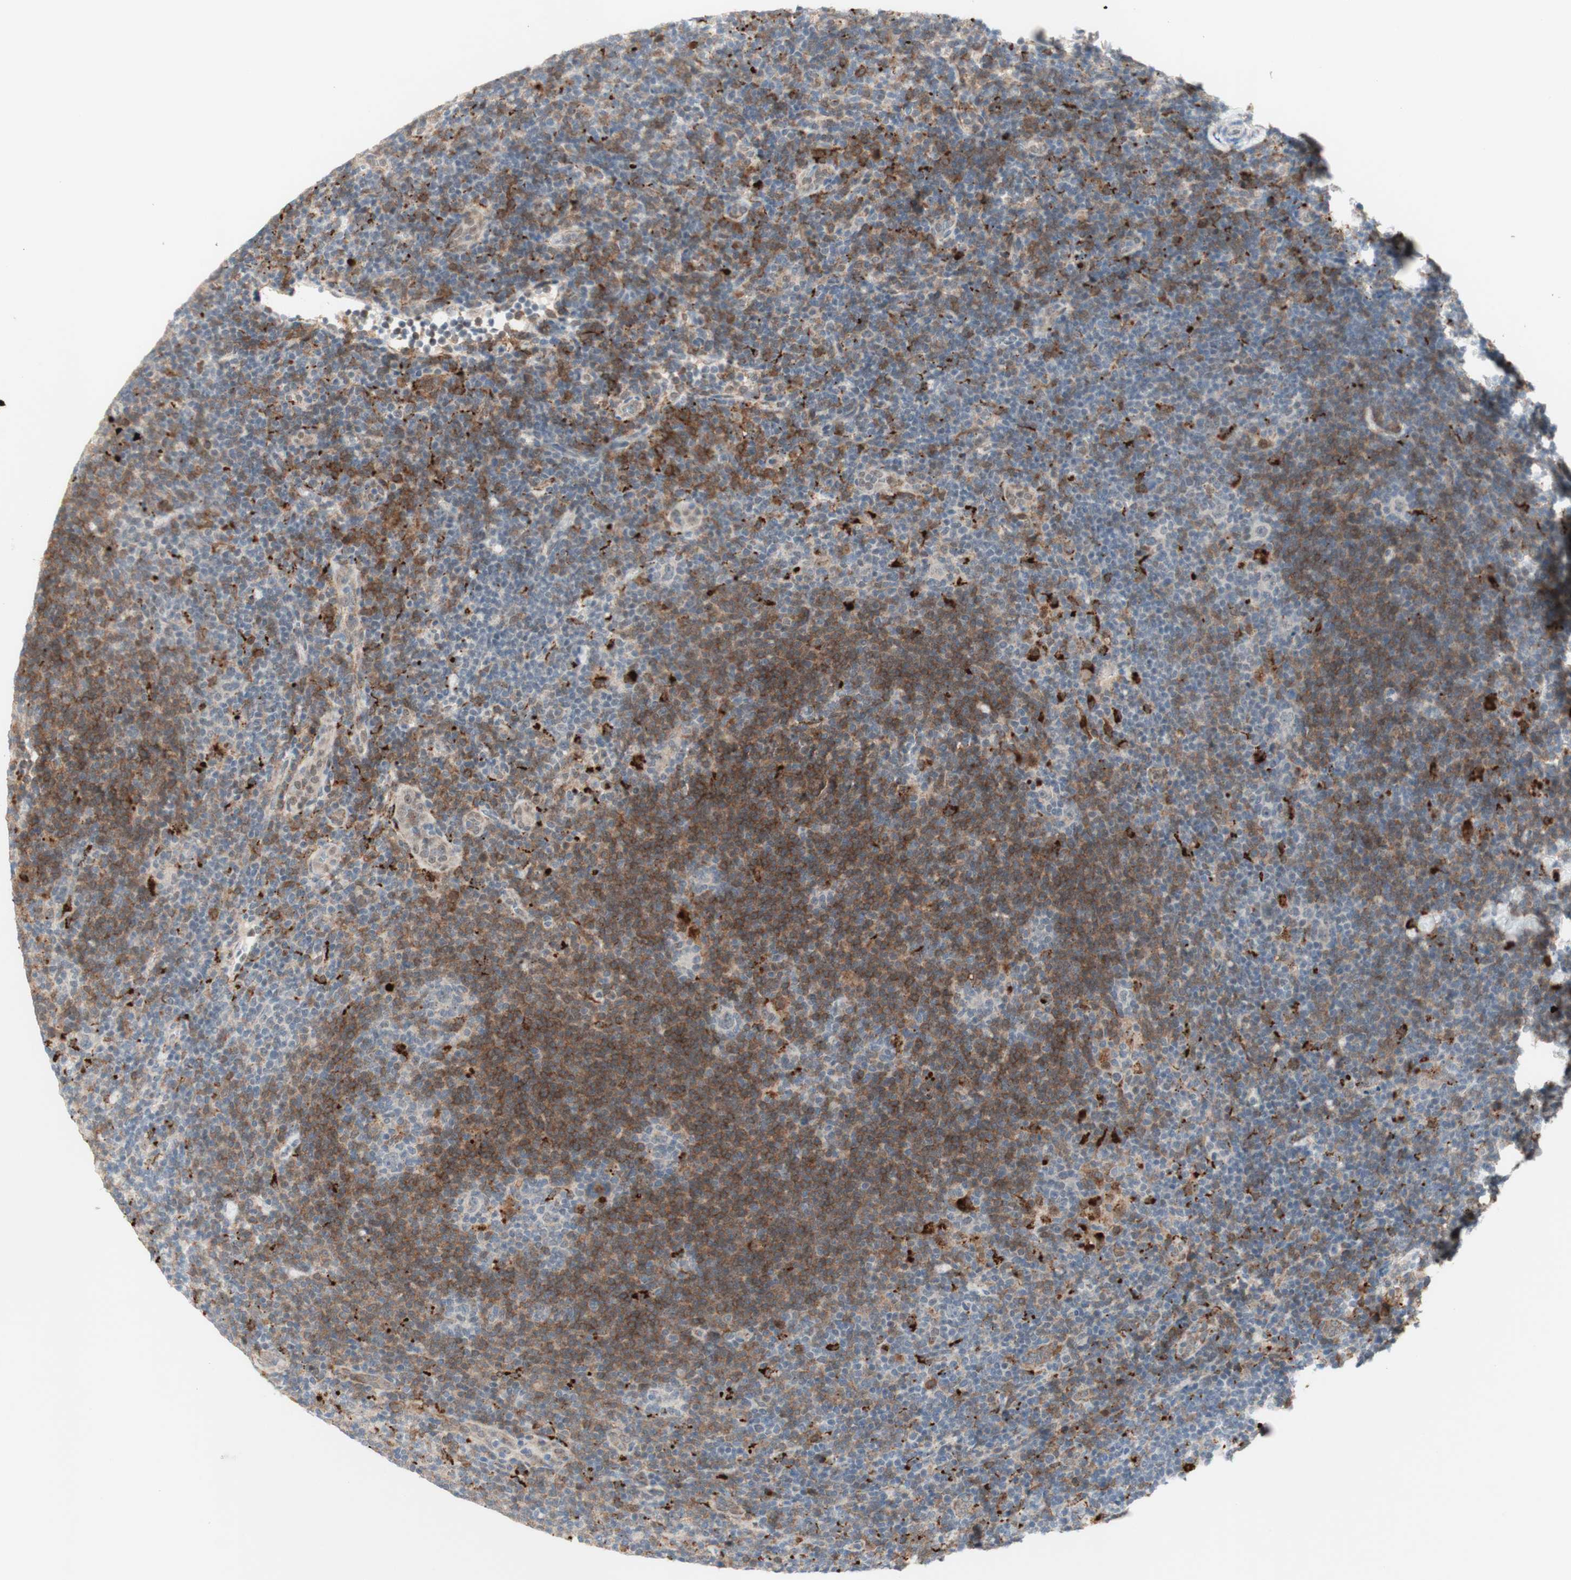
{"staining": {"intensity": "negative", "quantity": "none", "location": "none"}, "tissue": "lymphoma", "cell_type": "Tumor cells", "image_type": "cancer", "snomed": [{"axis": "morphology", "description": "Hodgkin's disease, NOS"}, {"axis": "topography", "description": "Lymph node"}], "caption": "An immunohistochemistry (IHC) image of Hodgkin's disease is shown. There is no staining in tumor cells of Hodgkin's disease.", "gene": "GAPT", "patient": {"sex": "female", "age": 57}}